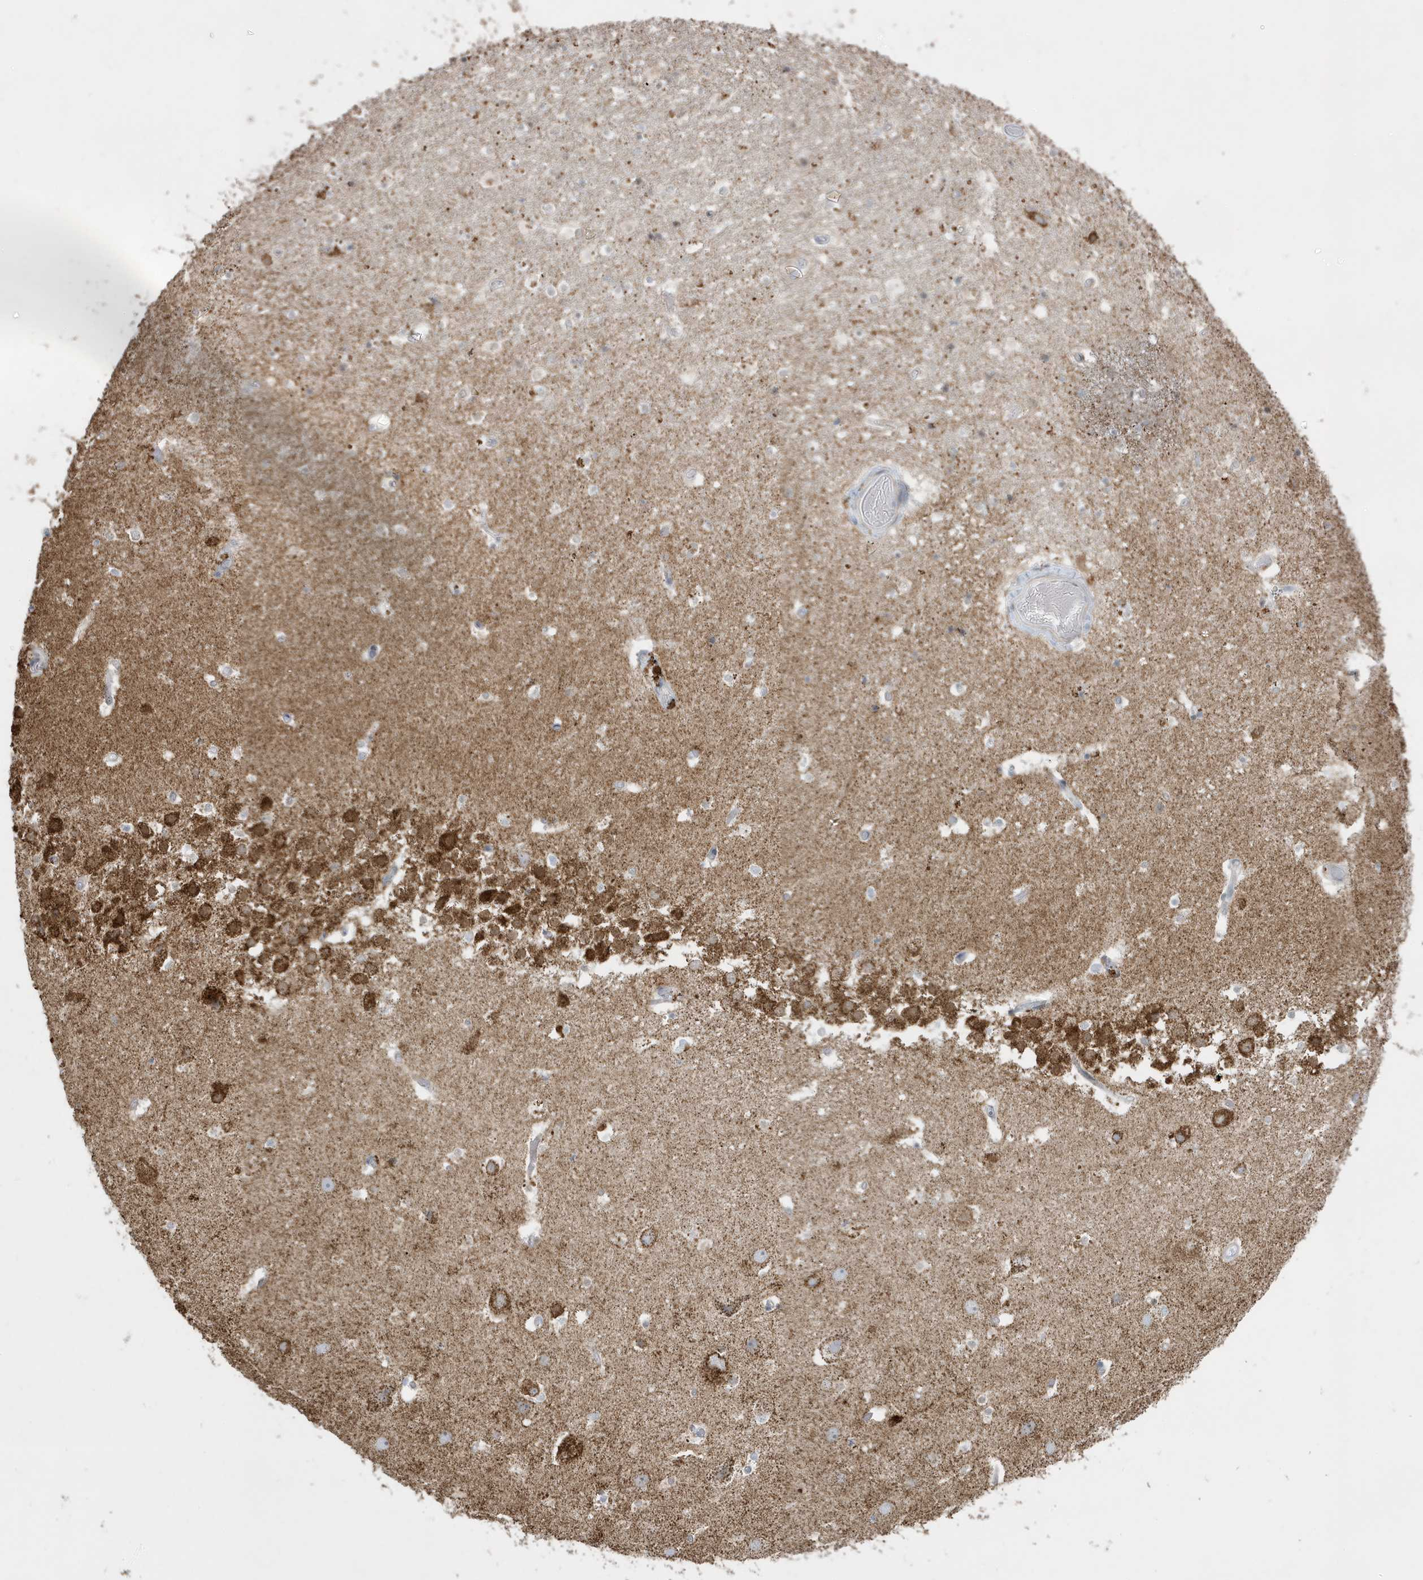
{"staining": {"intensity": "weak", "quantity": "<25%", "location": "cytoplasmic/membranous"}, "tissue": "hippocampus", "cell_type": "Glial cells", "image_type": "normal", "snomed": [{"axis": "morphology", "description": "Normal tissue, NOS"}, {"axis": "topography", "description": "Hippocampus"}], "caption": "This is a micrograph of immunohistochemistry staining of benign hippocampus, which shows no staining in glial cells. Nuclei are stained in blue.", "gene": "FNDC1", "patient": {"sex": "female", "age": 52}}